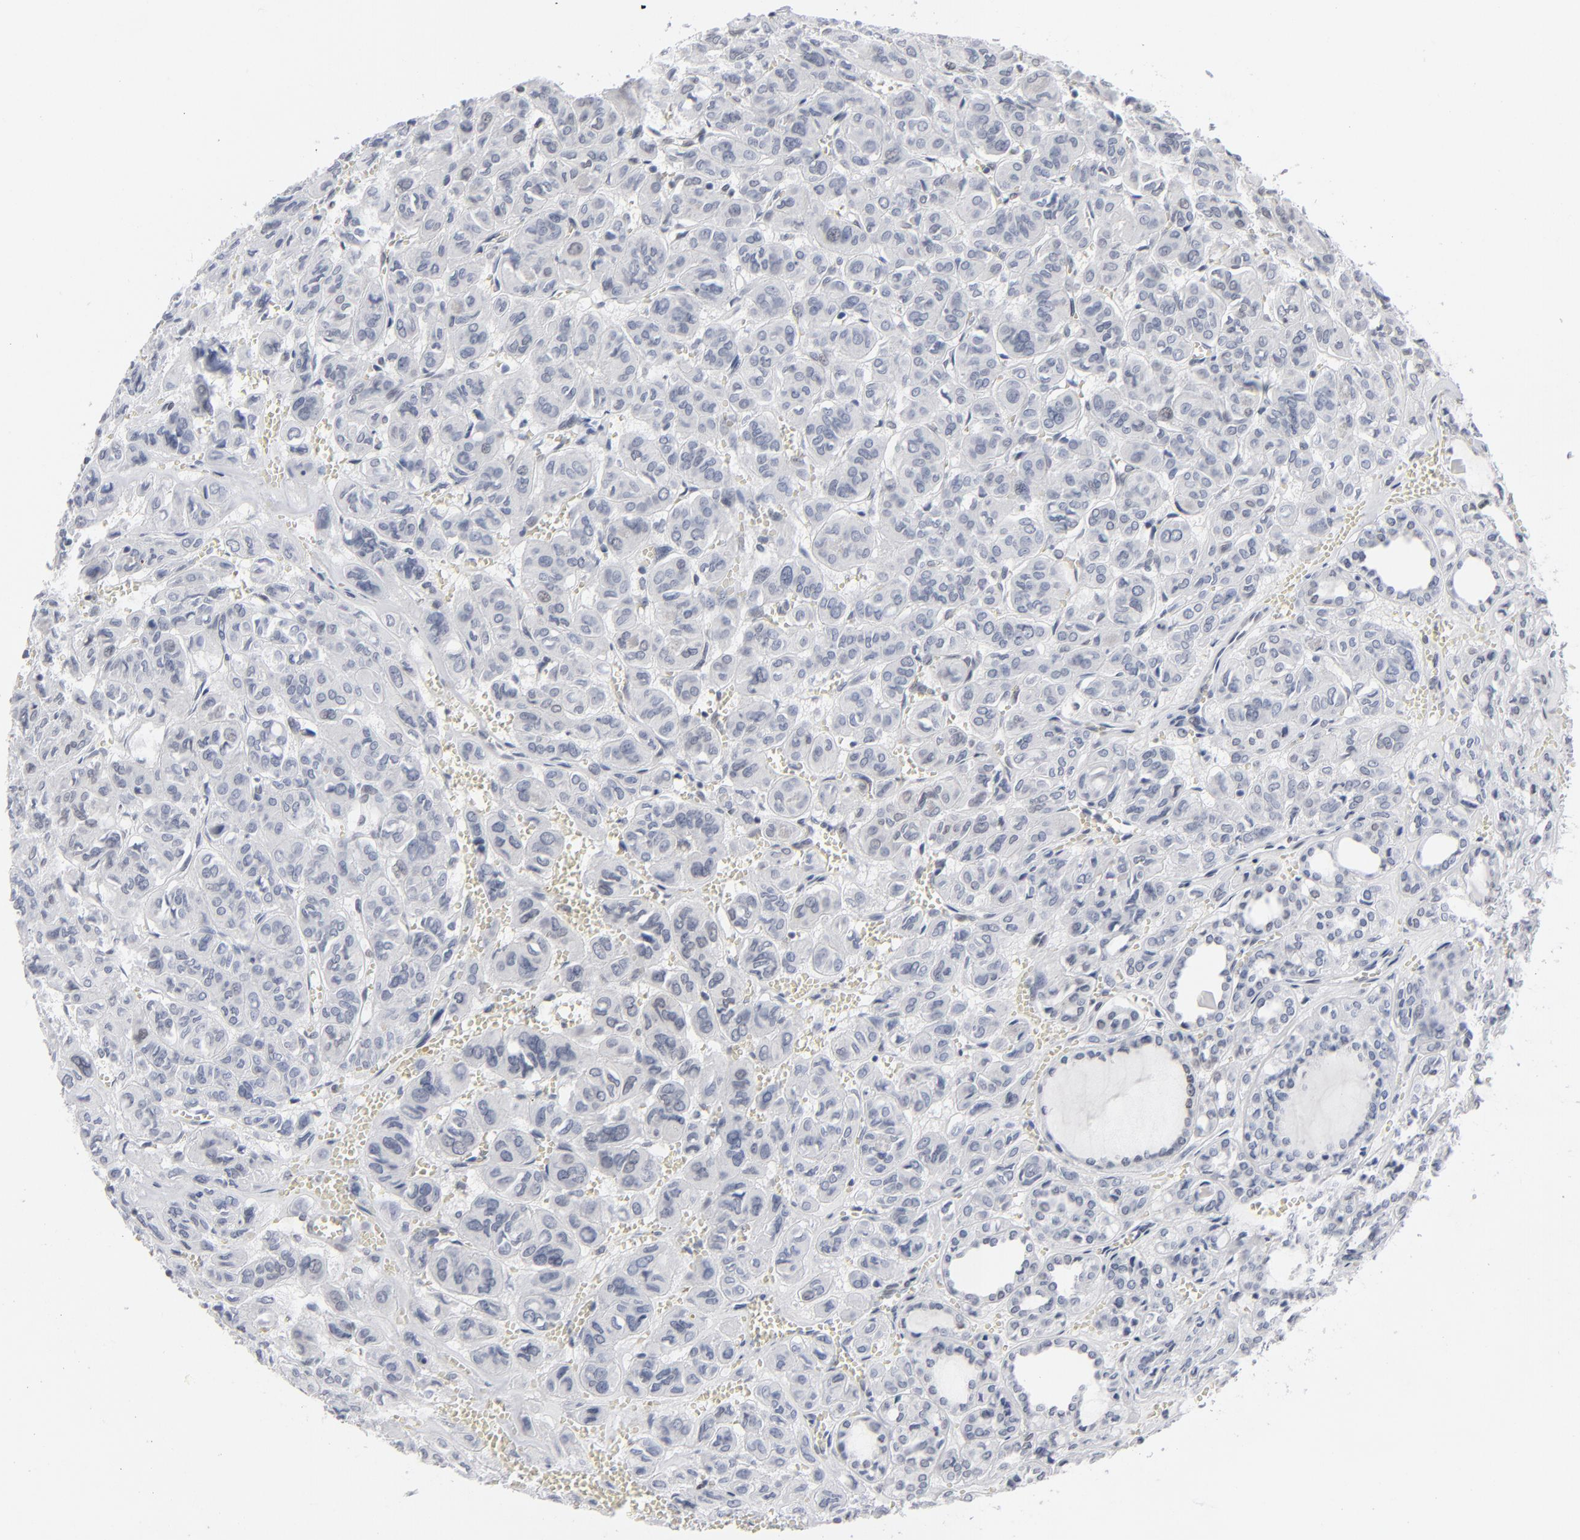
{"staining": {"intensity": "negative", "quantity": "none", "location": "none"}, "tissue": "thyroid cancer", "cell_type": "Tumor cells", "image_type": "cancer", "snomed": [{"axis": "morphology", "description": "Follicular adenoma carcinoma, NOS"}, {"axis": "topography", "description": "Thyroid gland"}], "caption": "This is a image of IHC staining of thyroid cancer, which shows no positivity in tumor cells.", "gene": "IRF9", "patient": {"sex": "female", "age": 71}}